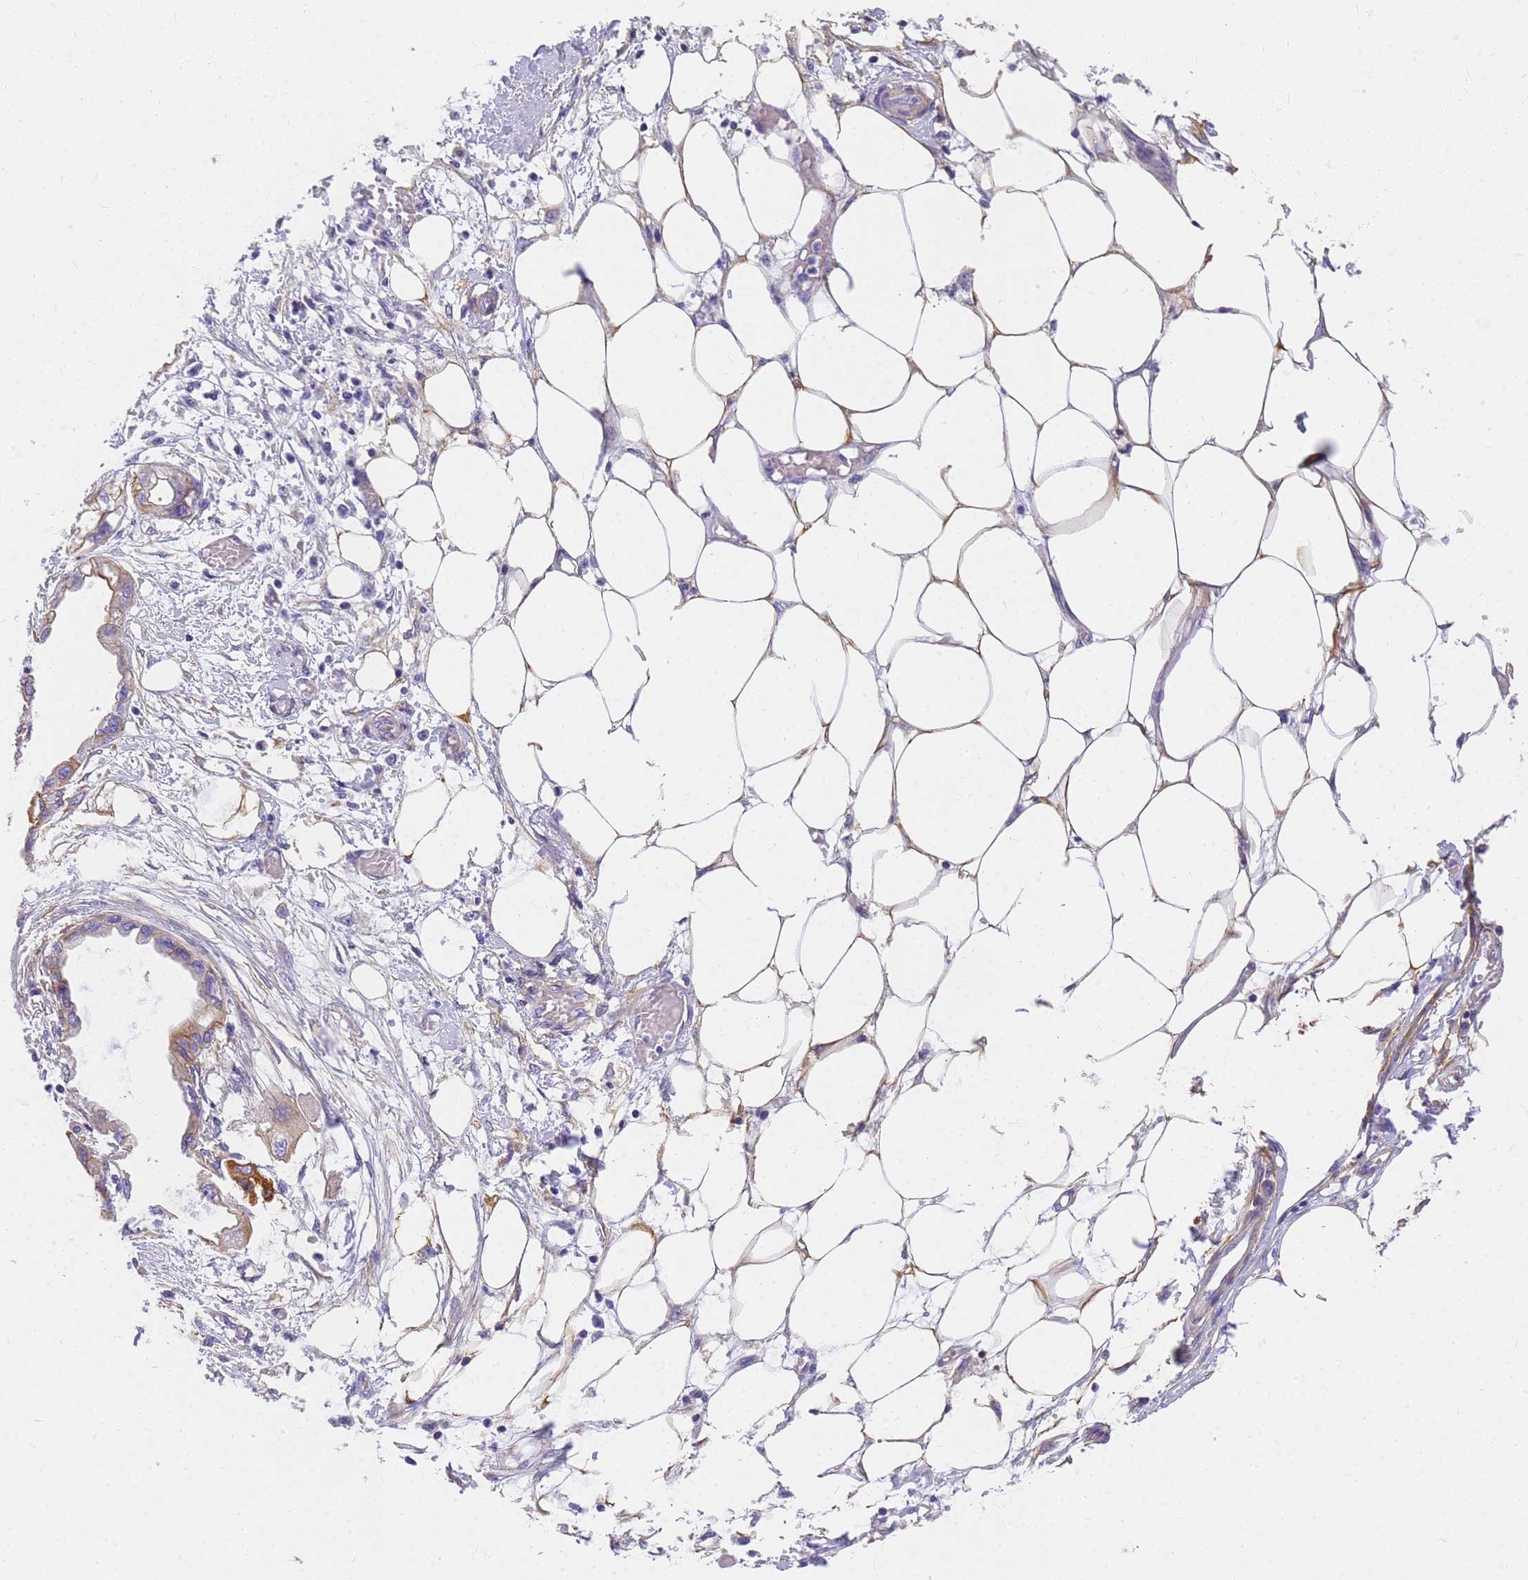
{"staining": {"intensity": "strong", "quantity": "<25%", "location": "cytoplasmic/membranous"}, "tissue": "endometrial cancer", "cell_type": "Tumor cells", "image_type": "cancer", "snomed": [{"axis": "morphology", "description": "Adenocarcinoma, NOS"}, {"axis": "morphology", "description": "Adenocarcinoma, metastatic, NOS"}, {"axis": "topography", "description": "Adipose tissue"}, {"axis": "topography", "description": "Endometrium"}], "caption": "A medium amount of strong cytoplasmic/membranous positivity is present in approximately <25% of tumor cells in endometrial cancer (adenocarcinoma) tissue. Using DAB (brown) and hematoxylin (blue) stains, captured at high magnification using brightfield microscopy.", "gene": "MVB12A", "patient": {"sex": "female", "age": 67}}